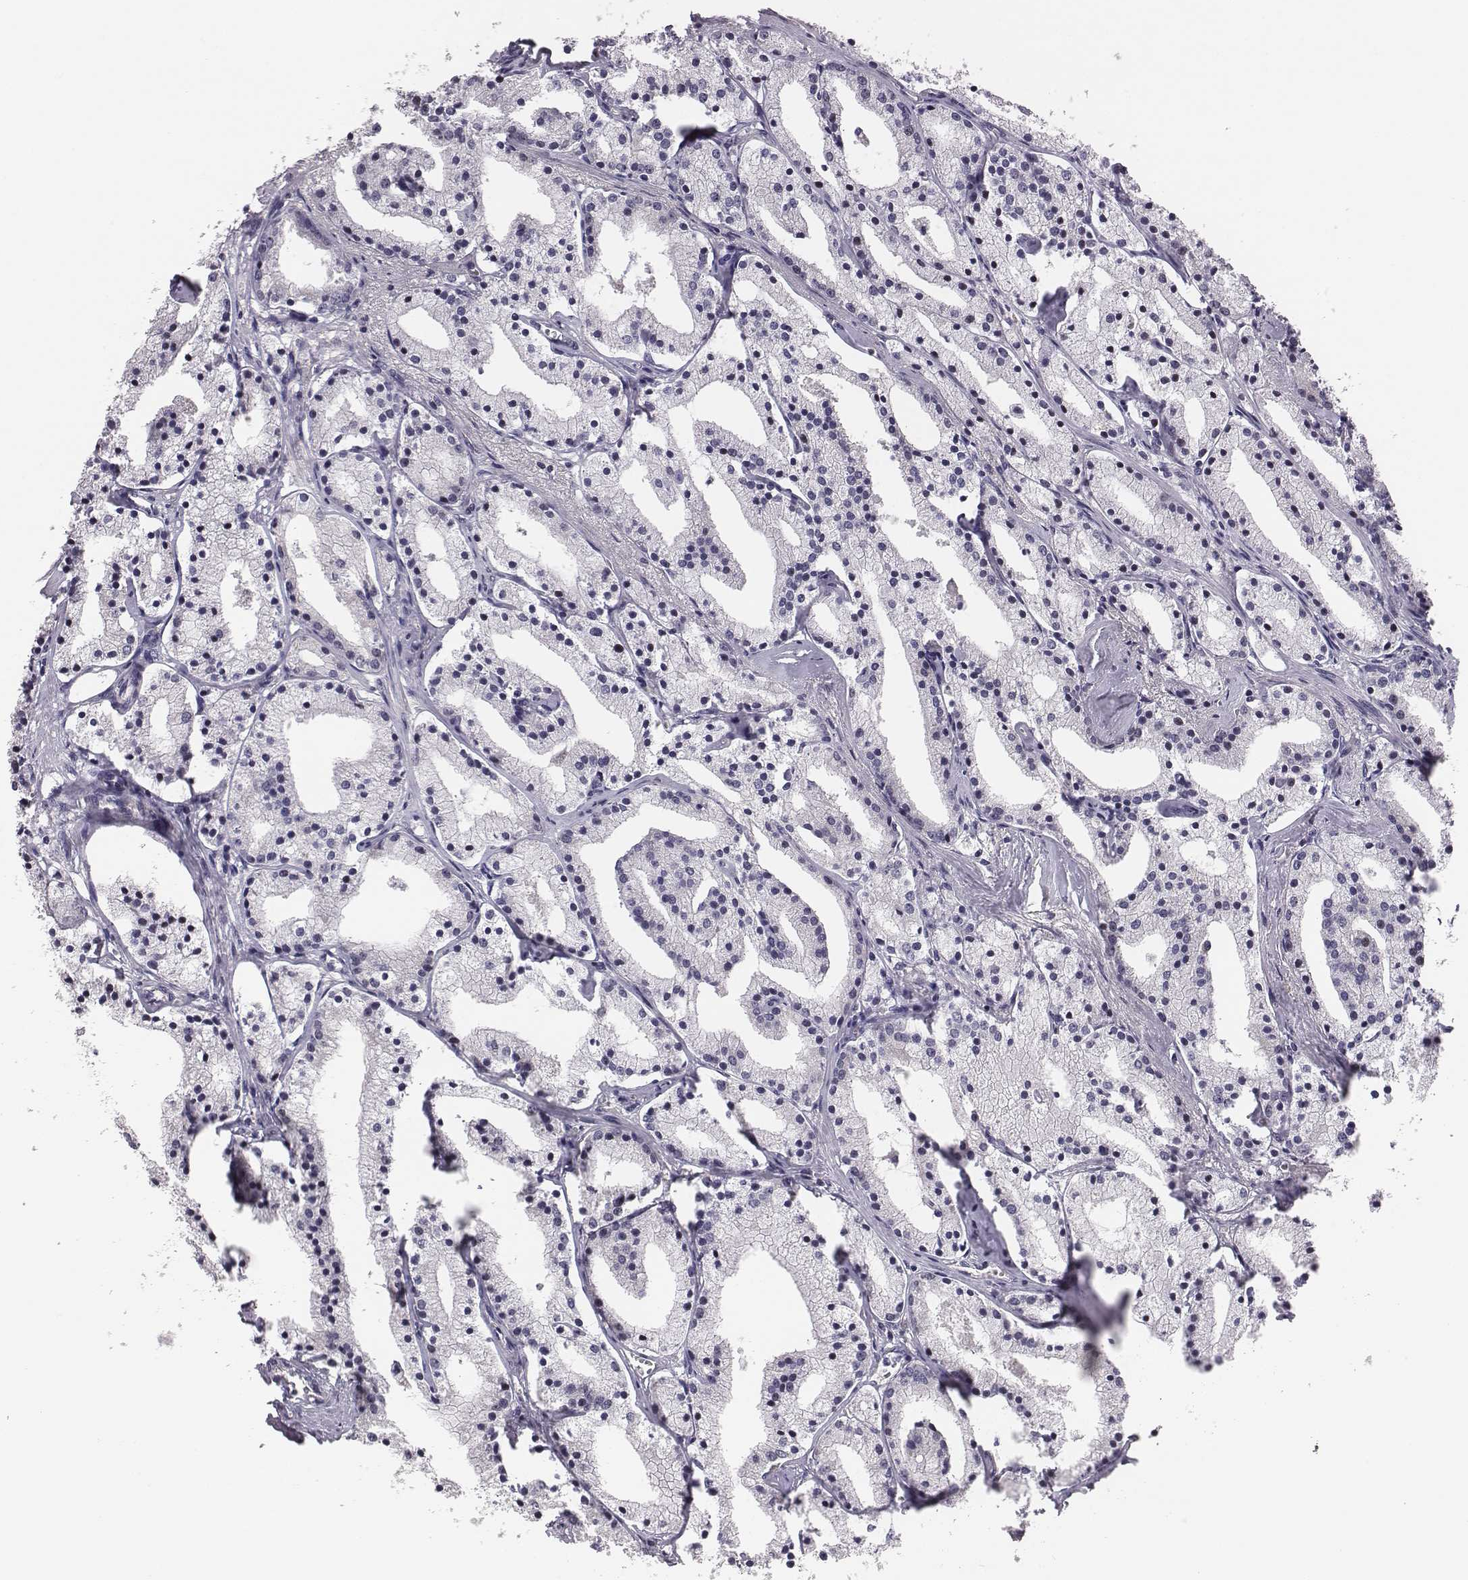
{"staining": {"intensity": "negative", "quantity": "none", "location": "none"}, "tissue": "prostate cancer", "cell_type": "Tumor cells", "image_type": "cancer", "snomed": [{"axis": "morphology", "description": "Adenocarcinoma, NOS"}, {"axis": "topography", "description": "Prostate"}], "caption": "IHC of human prostate cancer displays no staining in tumor cells.", "gene": "SMURF2", "patient": {"sex": "male", "age": 69}}